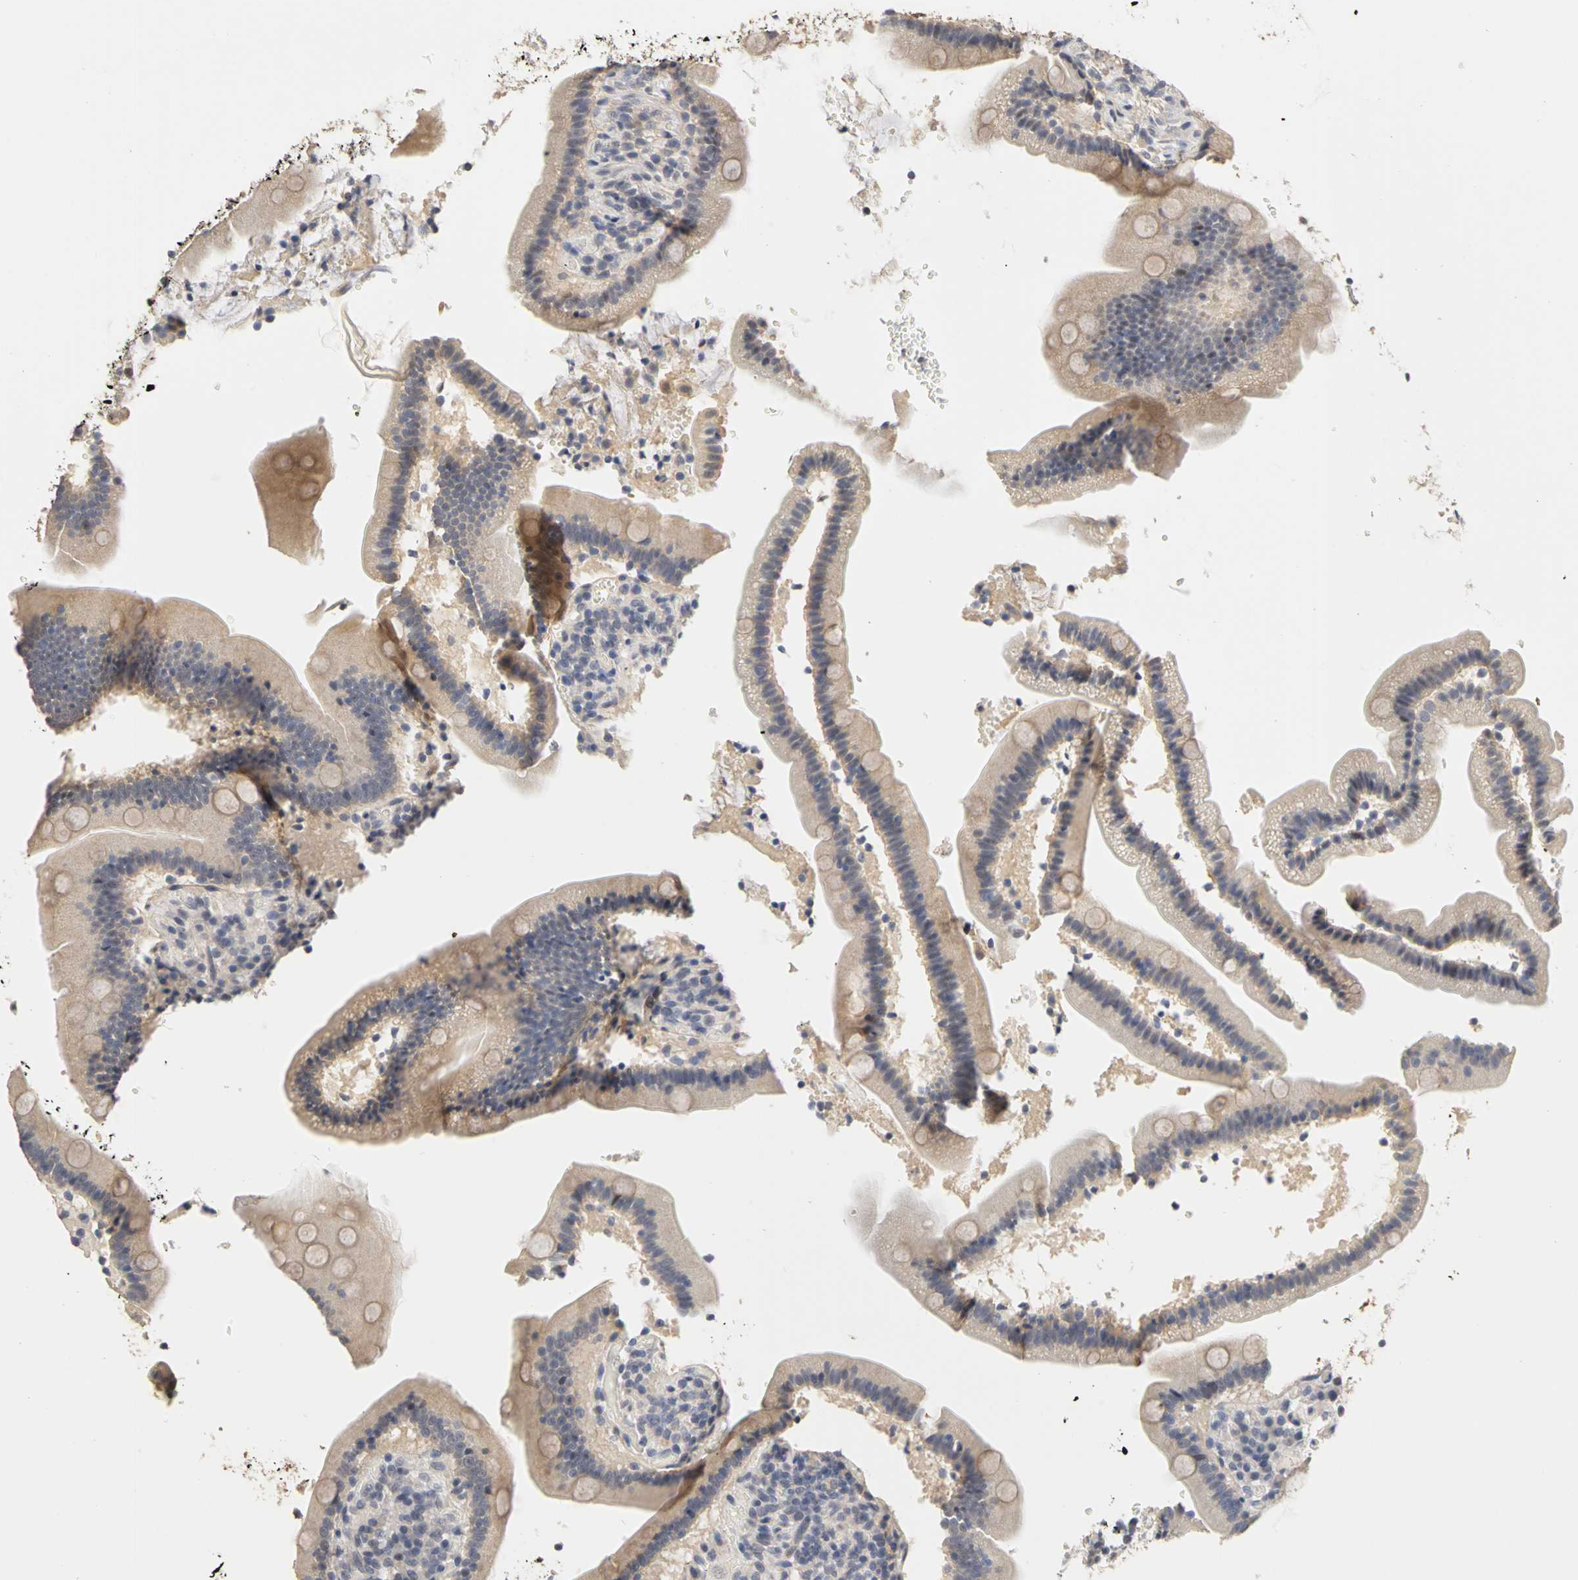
{"staining": {"intensity": "weak", "quantity": "25%-75%", "location": "cytoplasmic/membranous"}, "tissue": "duodenum", "cell_type": "Glandular cells", "image_type": "normal", "snomed": [{"axis": "morphology", "description": "Normal tissue, NOS"}, {"axis": "topography", "description": "Duodenum"}], "caption": "This is an image of immunohistochemistry (IHC) staining of benign duodenum, which shows weak positivity in the cytoplasmic/membranous of glandular cells.", "gene": "PGR", "patient": {"sex": "male", "age": 66}}